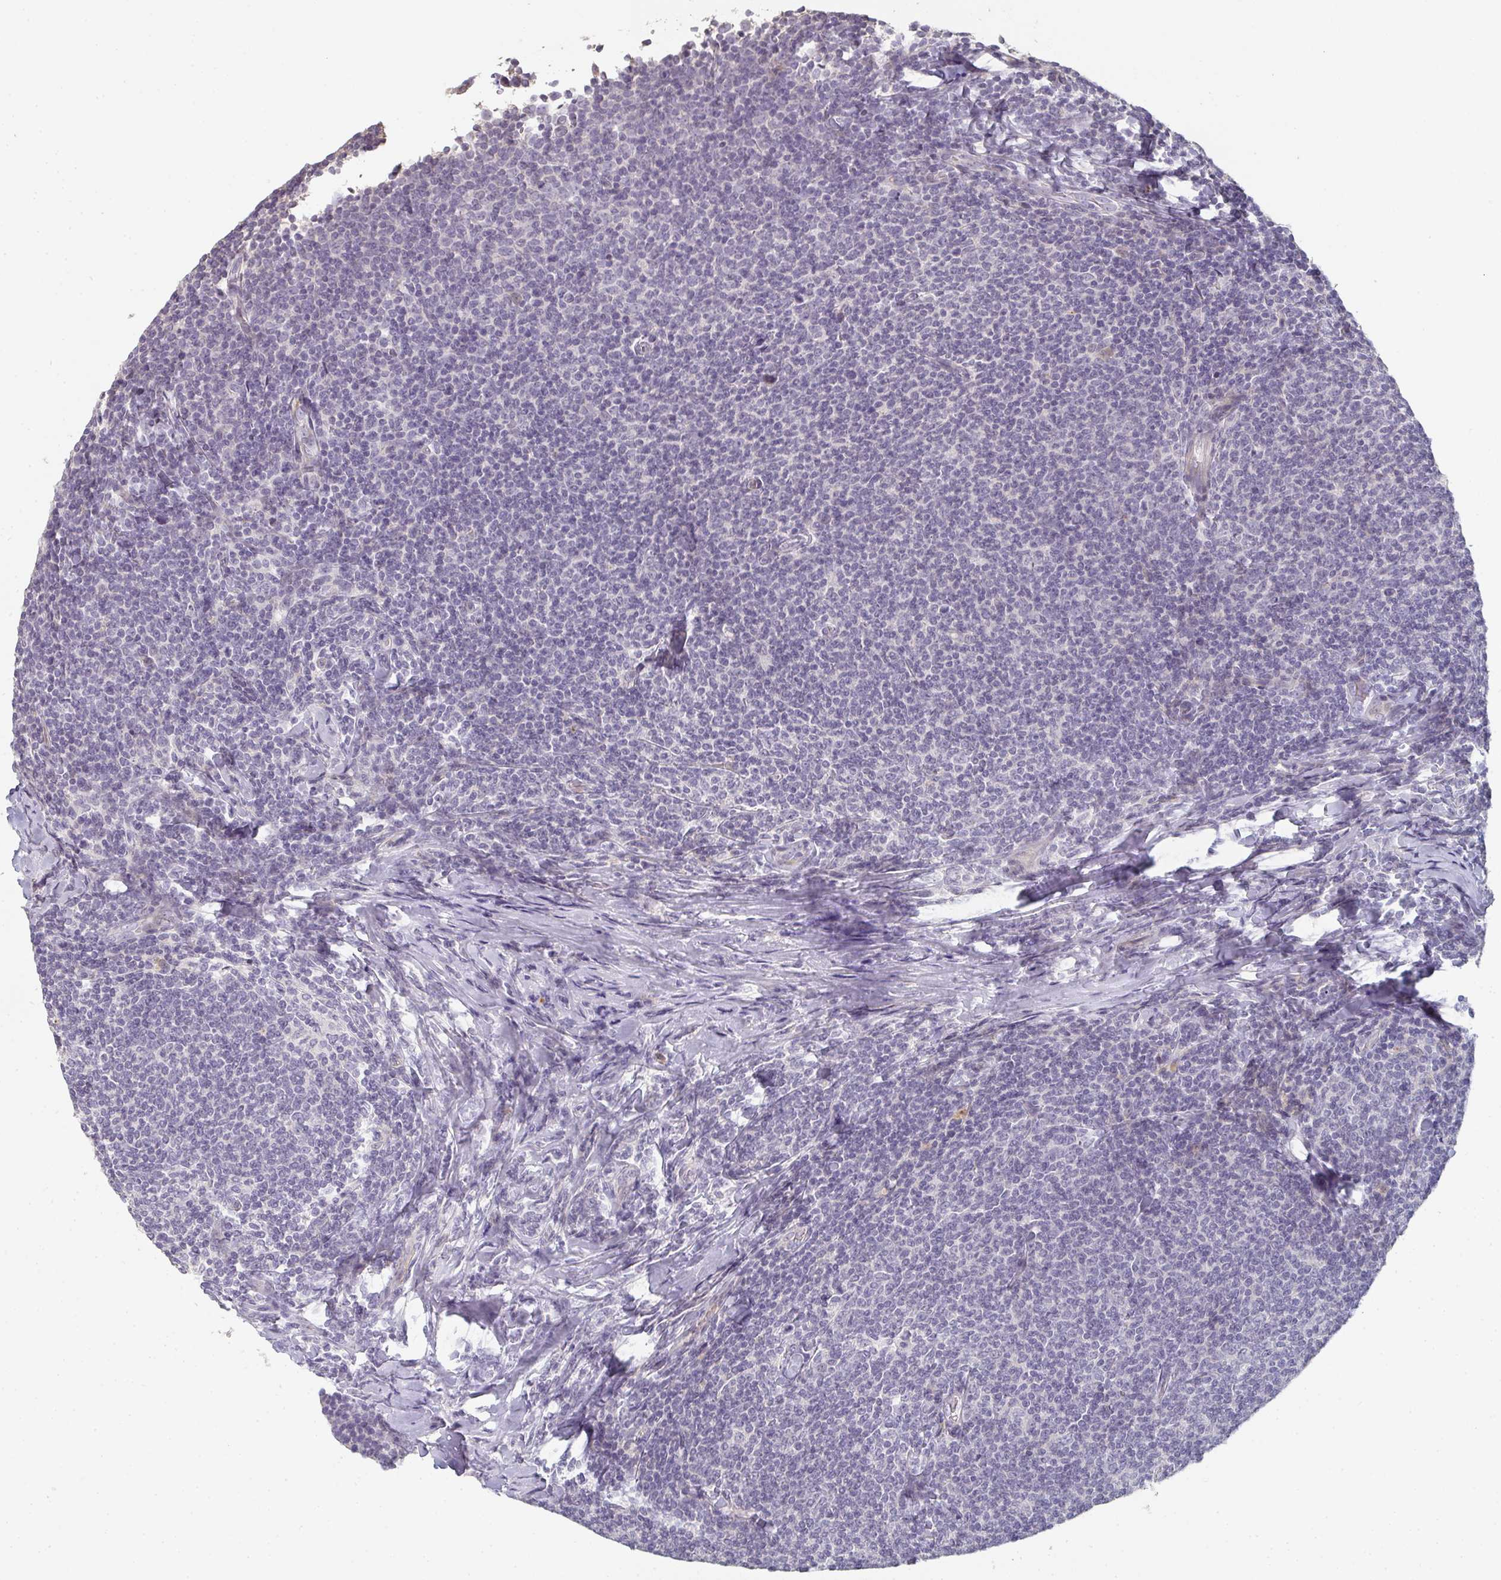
{"staining": {"intensity": "negative", "quantity": "none", "location": "none"}, "tissue": "lymphoma", "cell_type": "Tumor cells", "image_type": "cancer", "snomed": [{"axis": "morphology", "description": "Malignant lymphoma, non-Hodgkin's type, Low grade"}, {"axis": "topography", "description": "Lymph node"}], "caption": "High power microscopy image of an immunohistochemistry micrograph of malignant lymphoma, non-Hodgkin's type (low-grade), revealing no significant positivity in tumor cells.", "gene": "A1CF", "patient": {"sex": "male", "age": 52}}